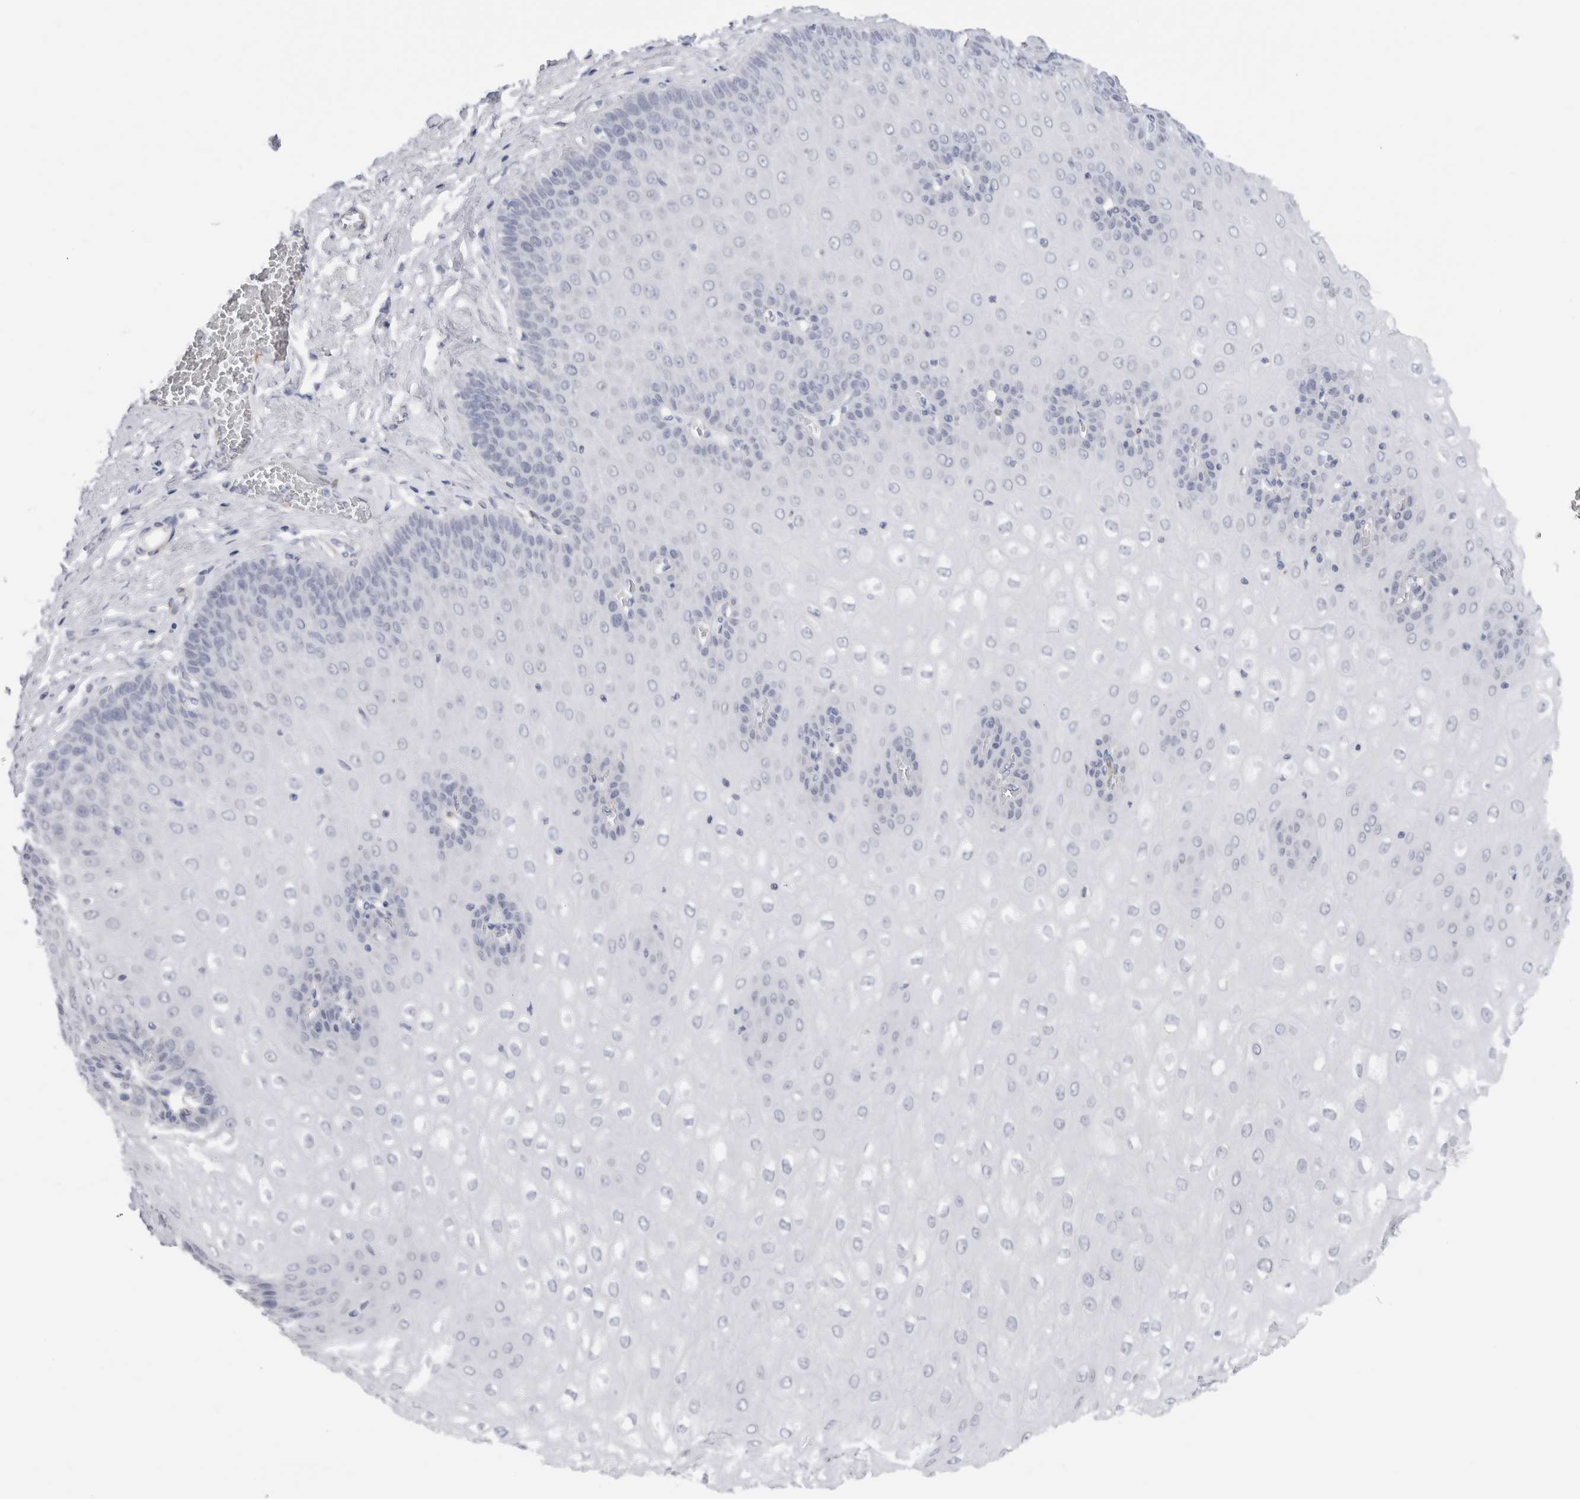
{"staining": {"intensity": "negative", "quantity": "none", "location": "none"}, "tissue": "esophagus", "cell_type": "Squamous epithelial cells", "image_type": "normal", "snomed": [{"axis": "morphology", "description": "Normal tissue, NOS"}, {"axis": "topography", "description": "Esophagus"}], "caption": "A high-resolution image shows immunohistochemistry staining of unremarkable esophagus, which exhibits no significant expression in squamous epithelial cells.", "gene": "C9orf50", "patient": {"sex": "male", "age": 60}}